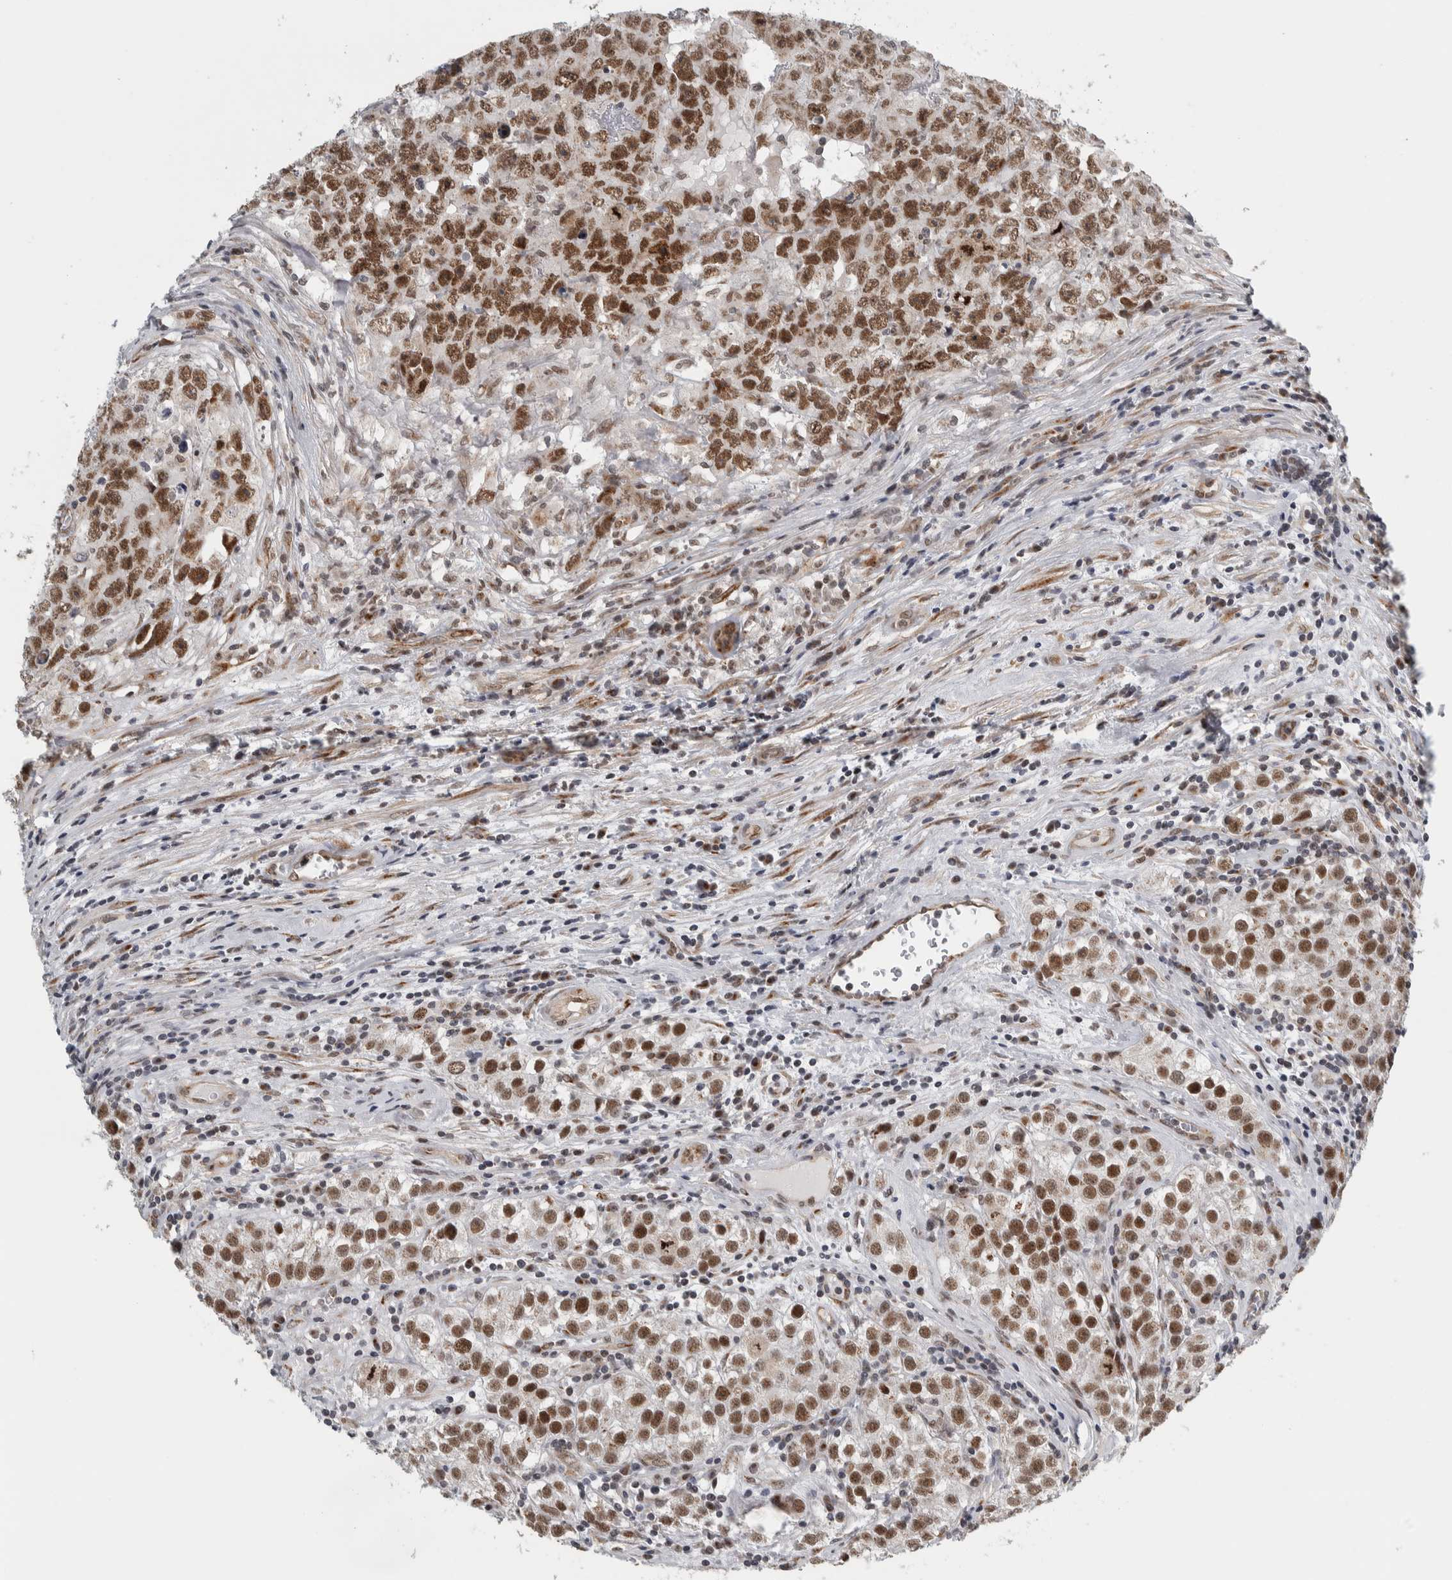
{"staining": {"intensity": "strong", "quantity": ">75%", "location": "nuclear"}, "tissue": "testis cancer", "cell_type": "Tumor cells", "image_type": "cancer", "snomed": [{"axis": "morphology", "description": "Seminoma, NOS"}, {"axis": "morphology", "description": "Carcinoma, Embryonal, NOS"}, {"axis": "topography", "description": "Testis"}], "caption": "The histopathology image exhibits staining of testis cancer, revealing strong nuclear protein staining (brown color) within tumor cells.", "gene": "ZMYND8", "patient": {"sex": "male", "age": 43}}